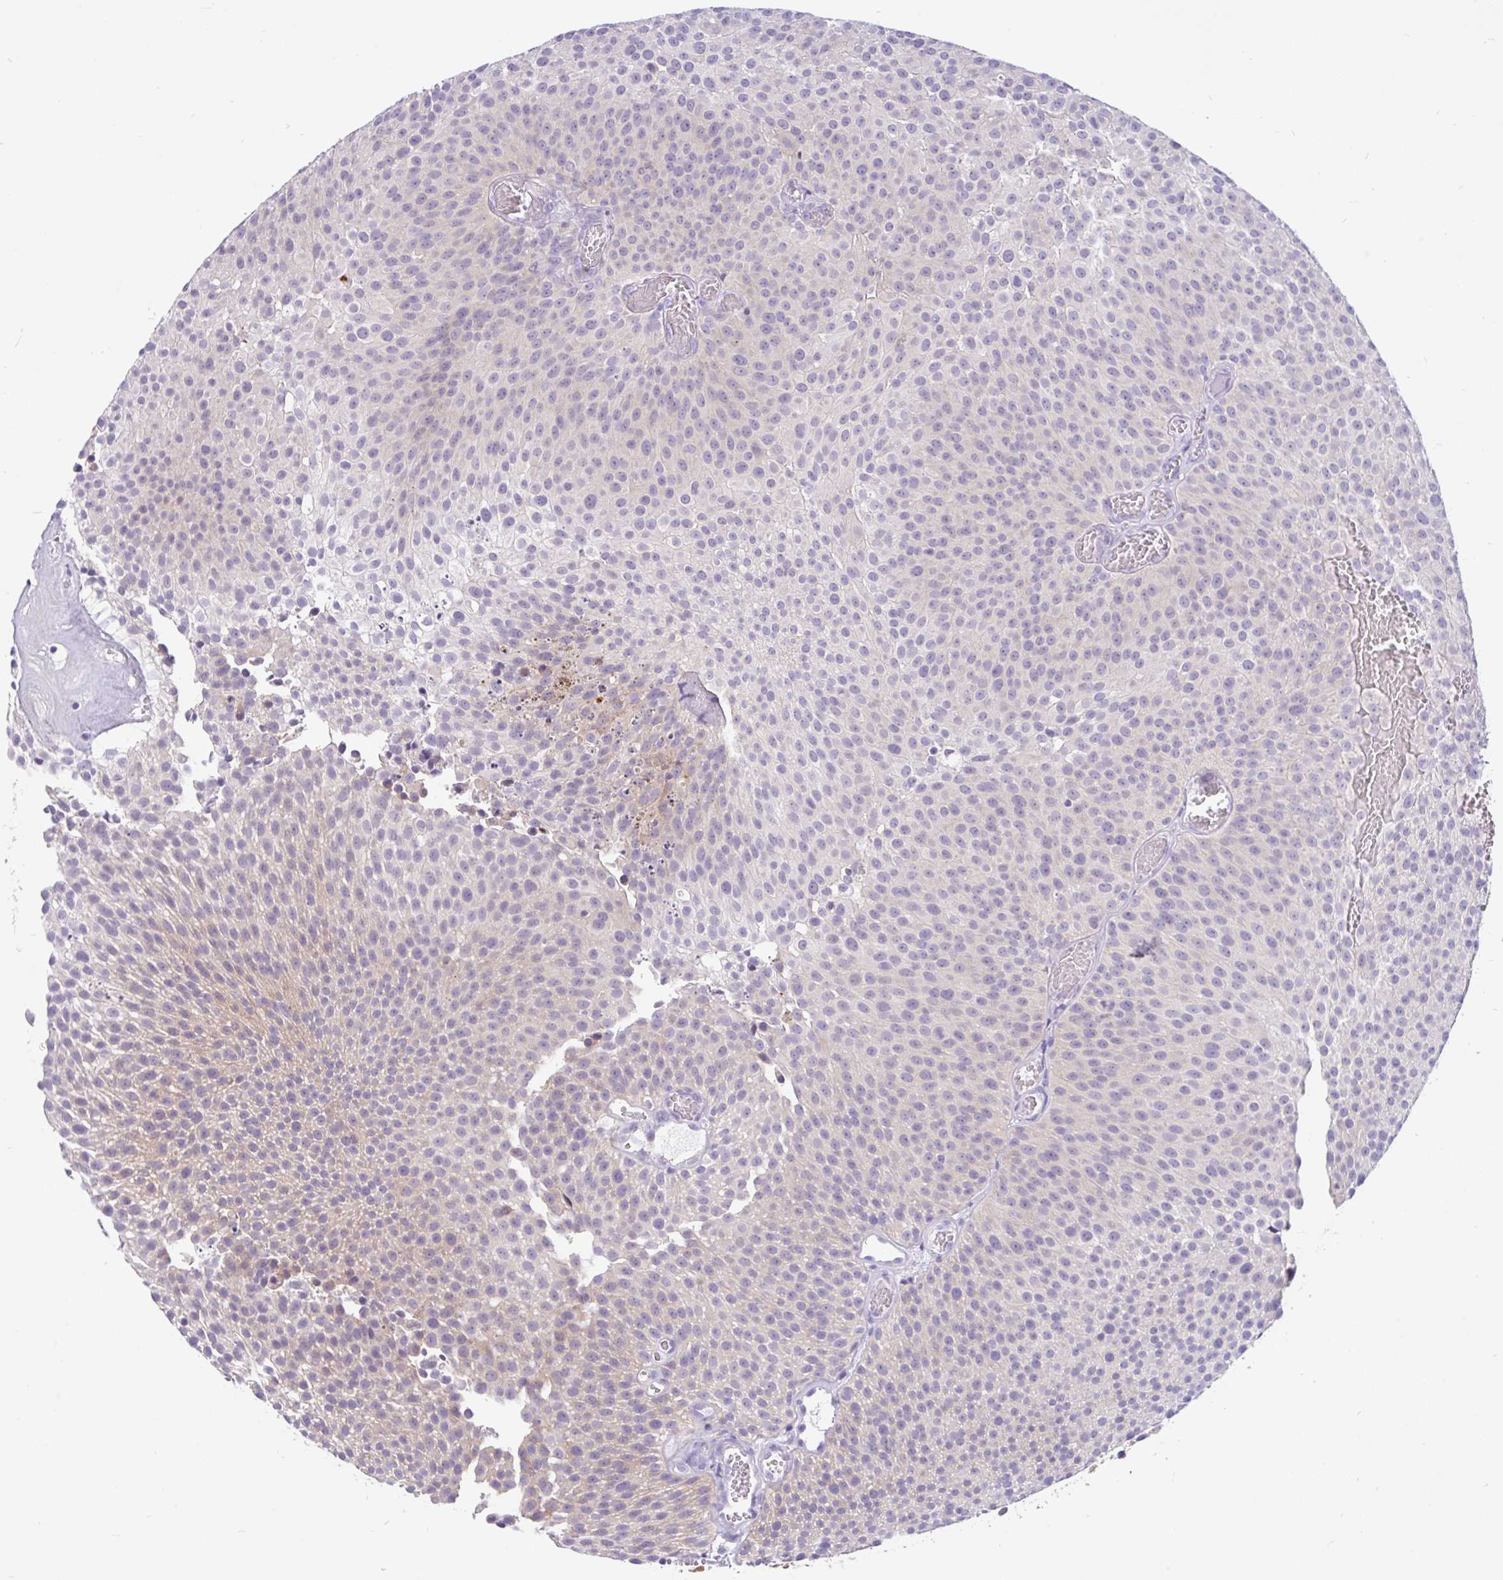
{"staining": {"intensity": "moderate", "quantity": "<25%", "location": "cytoplasmic/membranous"}, "tissue": "urothelial cancer", "cell_type": "Tumor cells", "image_type": "cancer", "snomed": [{"axis": "morphology", "description": "Urothelial carcinoma, Low grade"}, {"axis": "topography", "description": "Urinary bladder"}], "caption": "Human urothelial cancer stained with a brown dye demonstrates moderate cytoplasmic/membranous positive staining in approximately <25% of tumor cells.", "gene": "KIAA2013", "patient": {"sex": "female", "age": 79}}